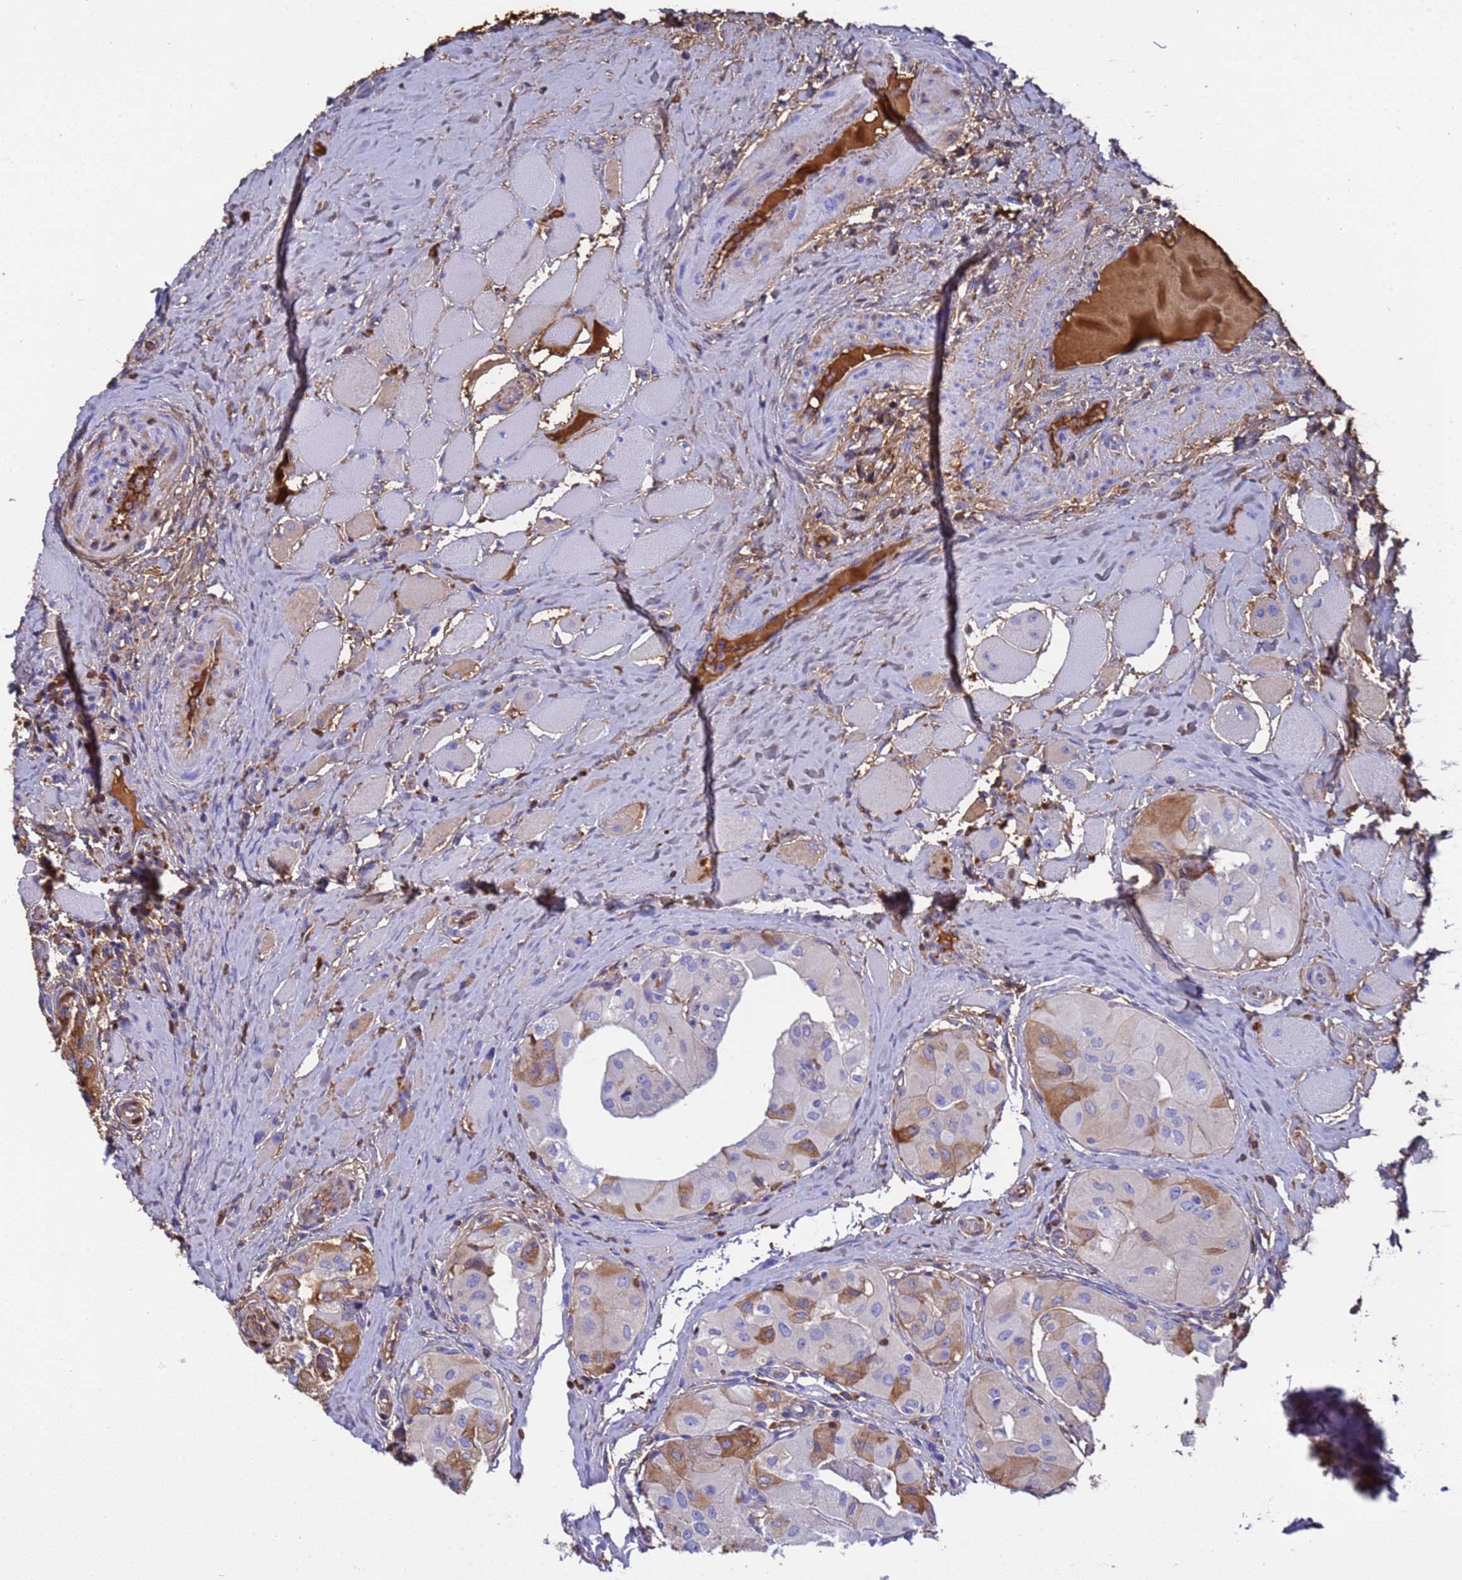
{"staining": {"intensity": "moderate", "quantity": "<25%", "location": "cytoplasmic/membranous"}, "tissue": "thyroid cancer", "cell_type": "Tumor cells", "image_type": "cancer", "snomed": [{"axis": "morphology", "description": "Papillary adenocarcinoma, NOS"}, {"axis": "topography", "description": "Thyroid gland"}], "caption": "DAB immunohistochemical staining of thyroid cancer (papillary adenocarcinoma) exhibits moderate cytoplasmic/membranous protein staining in approximately <25% of tumor cells. The staining is performed using DAB brown chromogen to label protein expression. The nuclei are counter-stained blue using hematoxylin.", "gene": "H1-7", "patient": {"sex": "female", "age": 59}}